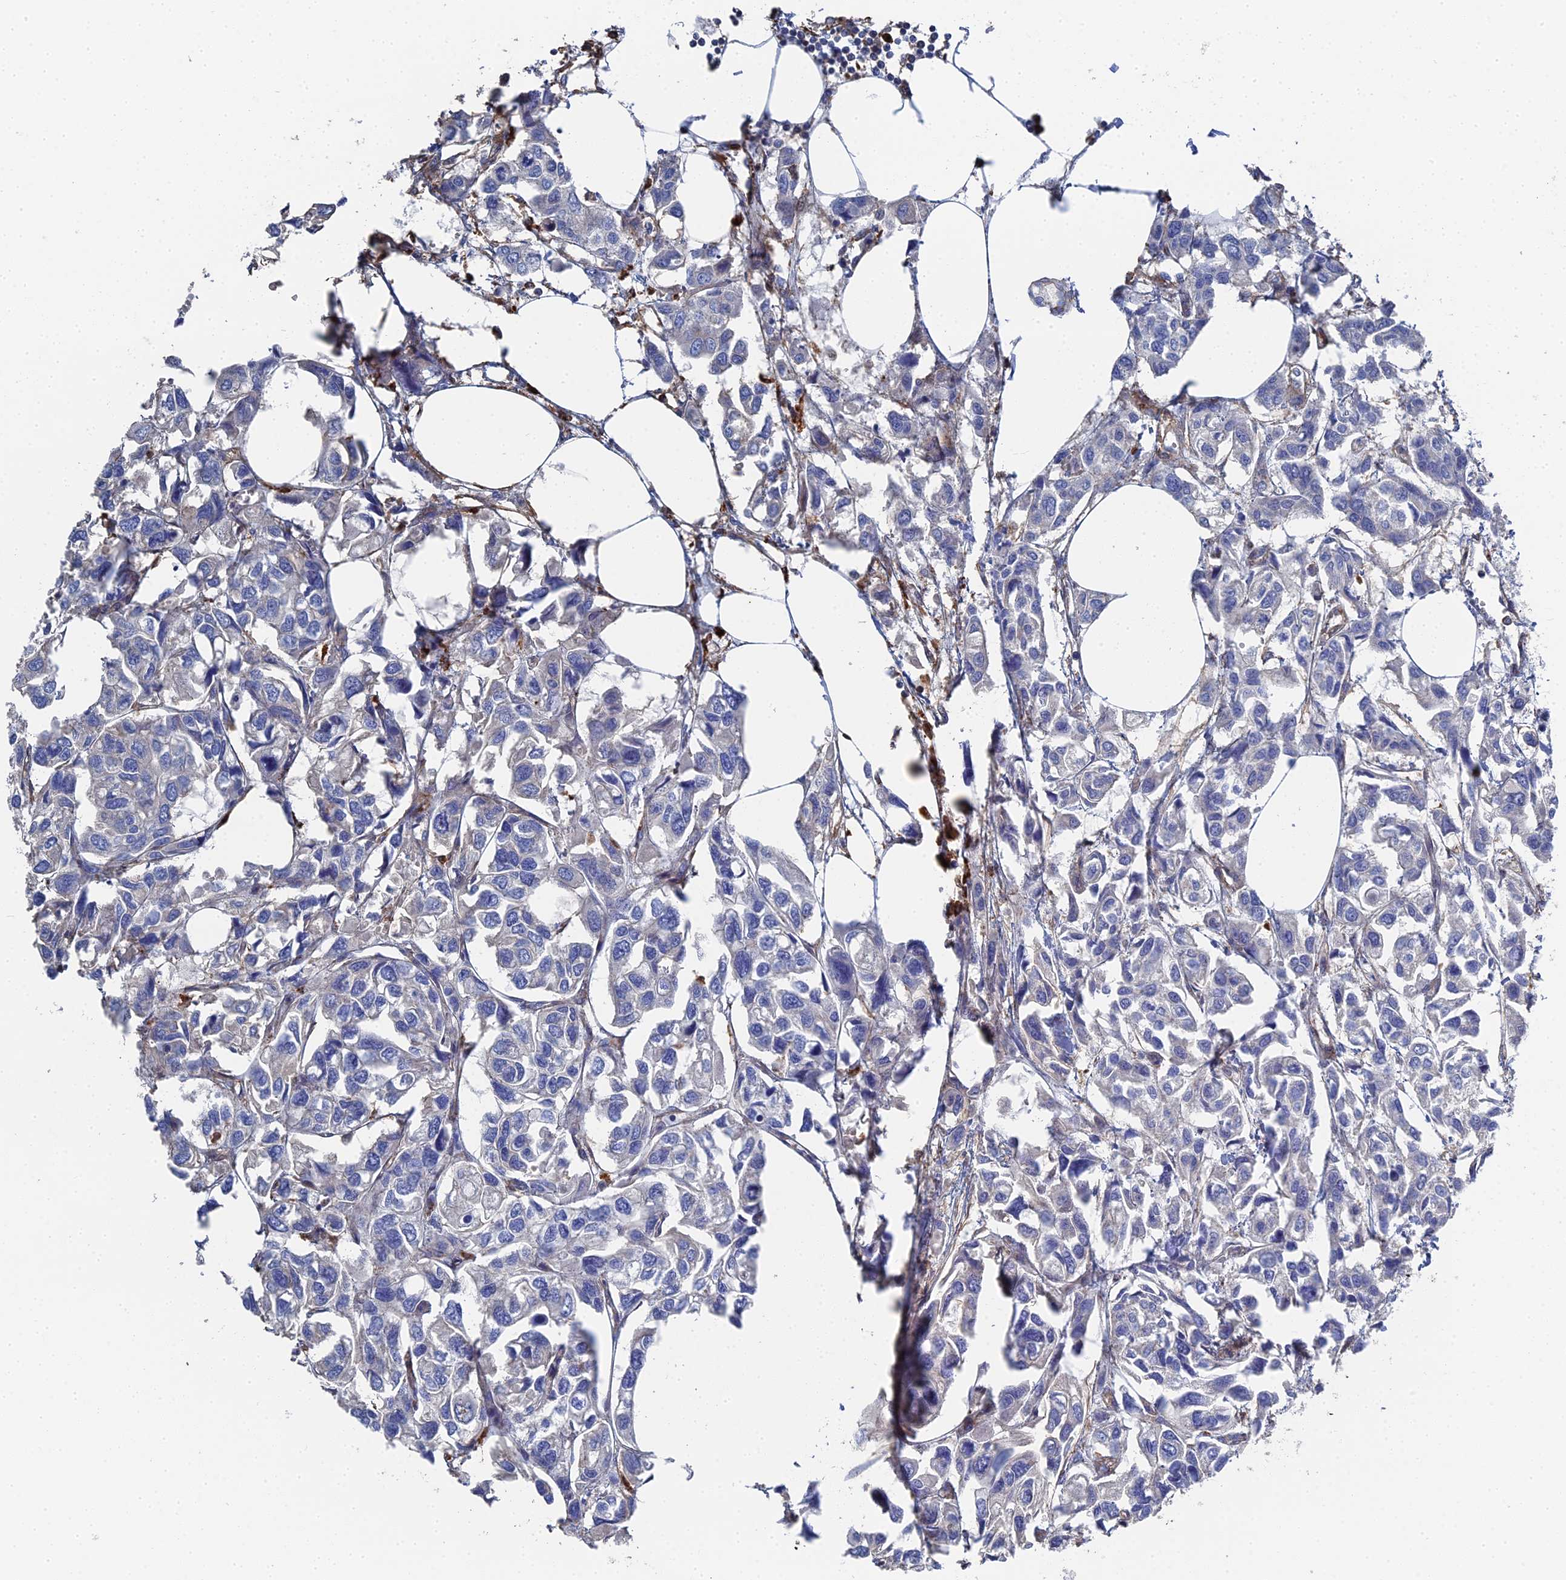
{"staining": {"intensity": "negative", "quantity": "none", "location": "none"}, "tissue": "urothelial cancer", "cell_type": "Tumor cells", "image_type": "cancer", "snomed": [{"axis": "morphology", "description": "Urothelial carcinoma, High grade"}, {"axis": "topography", "description": "Urinary bladder"}], "caption": "High-grade urothelial carcinoma was stained to show a protein in brown. There is no significant positivity in tumor cells. The staining is performed using DAB brown chromogen with nuclei counter-stained in using hematoxylin.", "gene": "STRA6", "patient": {"sex": "male", "age": 67}}